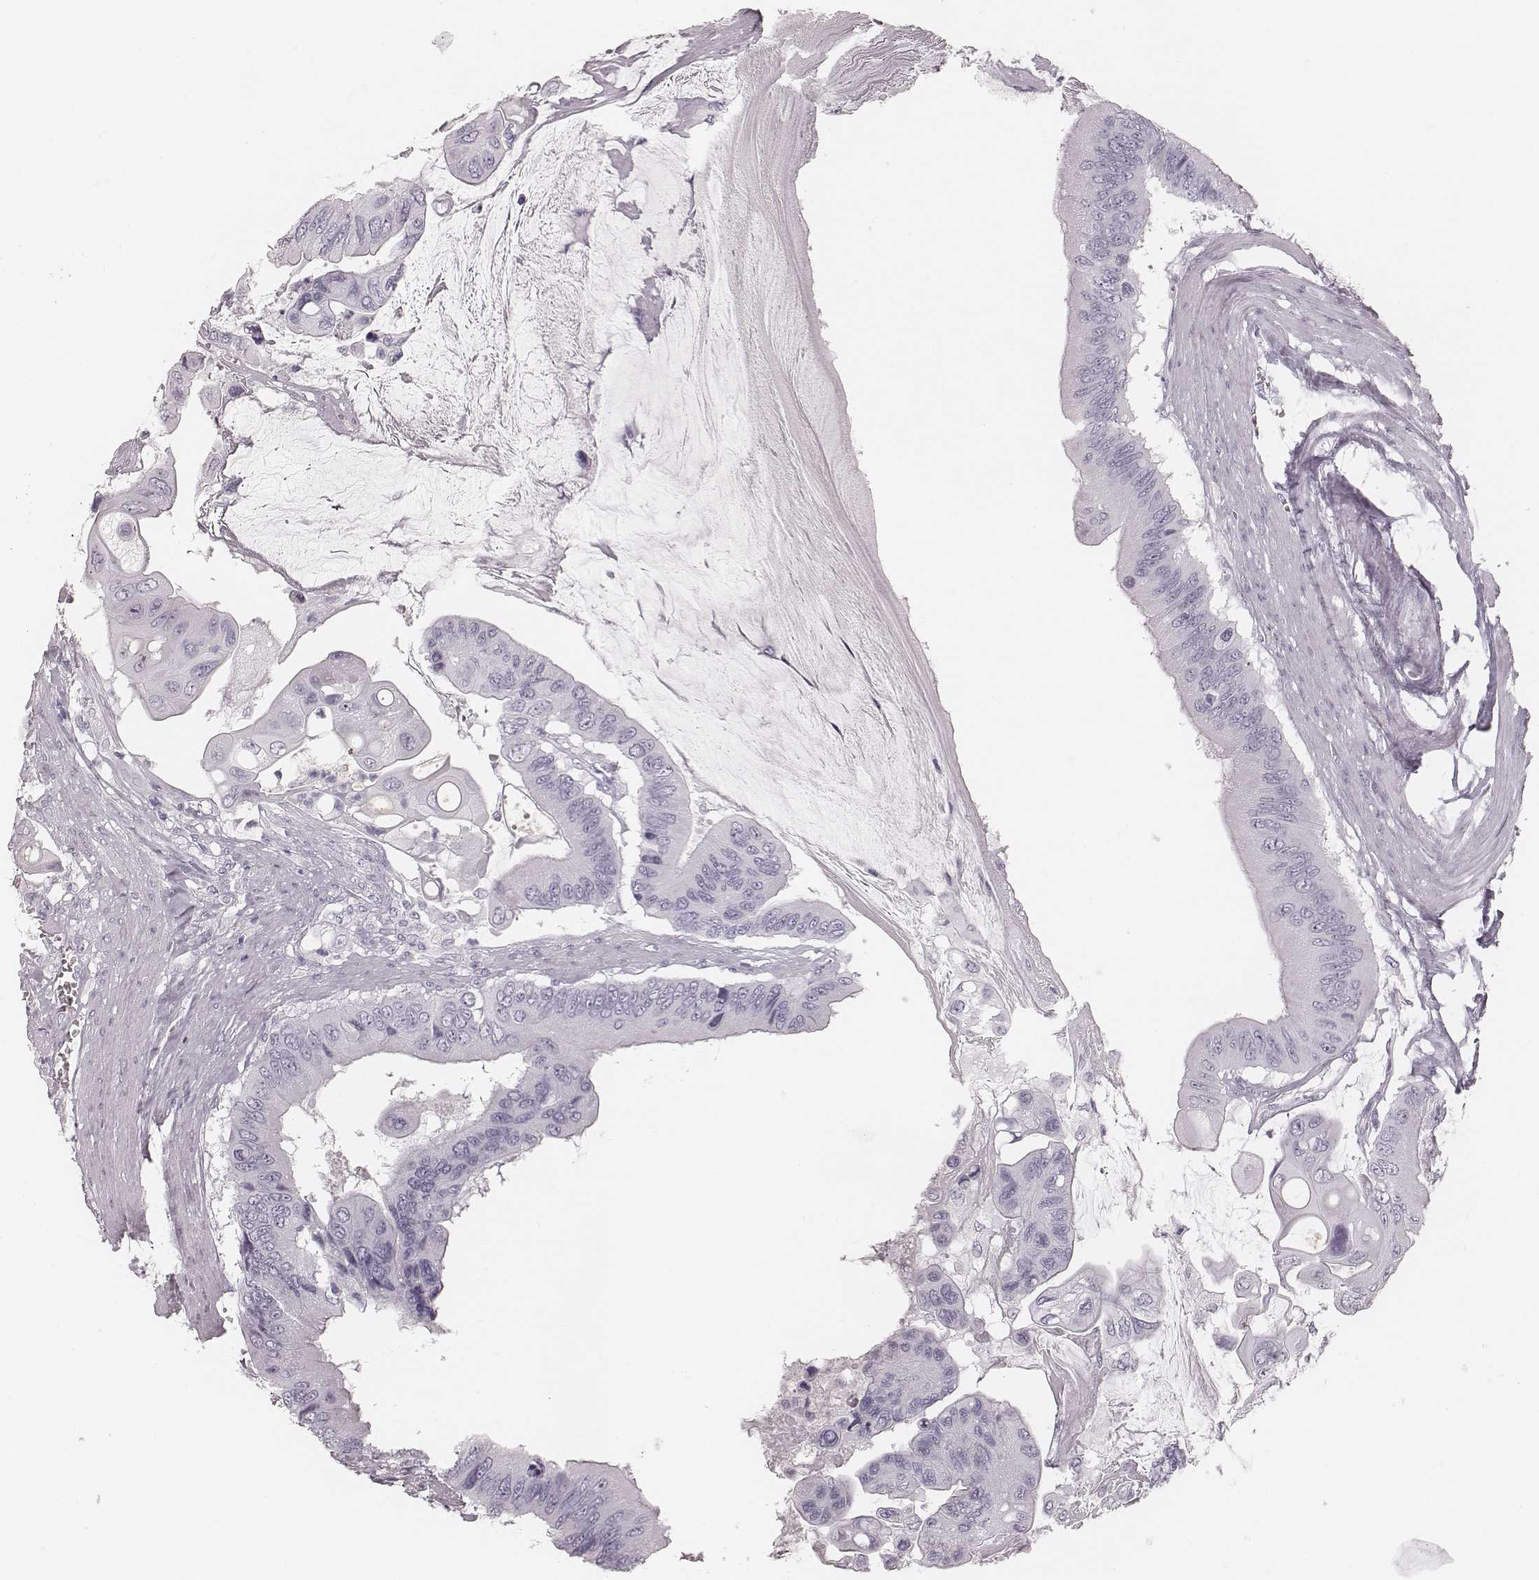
{"staining": {"intensity": "negative", "quantity": "none", "location": "none"}, "tissue": "colorectal cancer", "cell_type": "Tumor cells", "image_type": "cancer", "snomed": [{"axis": "morphology", "description": "Adenocarcinoma, NOS"}, {"axis": "topography", "description": "Rectum"}], "caption": "Tumor cells are negative for brown protein staining in colorectal adenocarcinoma.", "gene": "MSX1", "patient": {"sex": "male", "age": 63}}